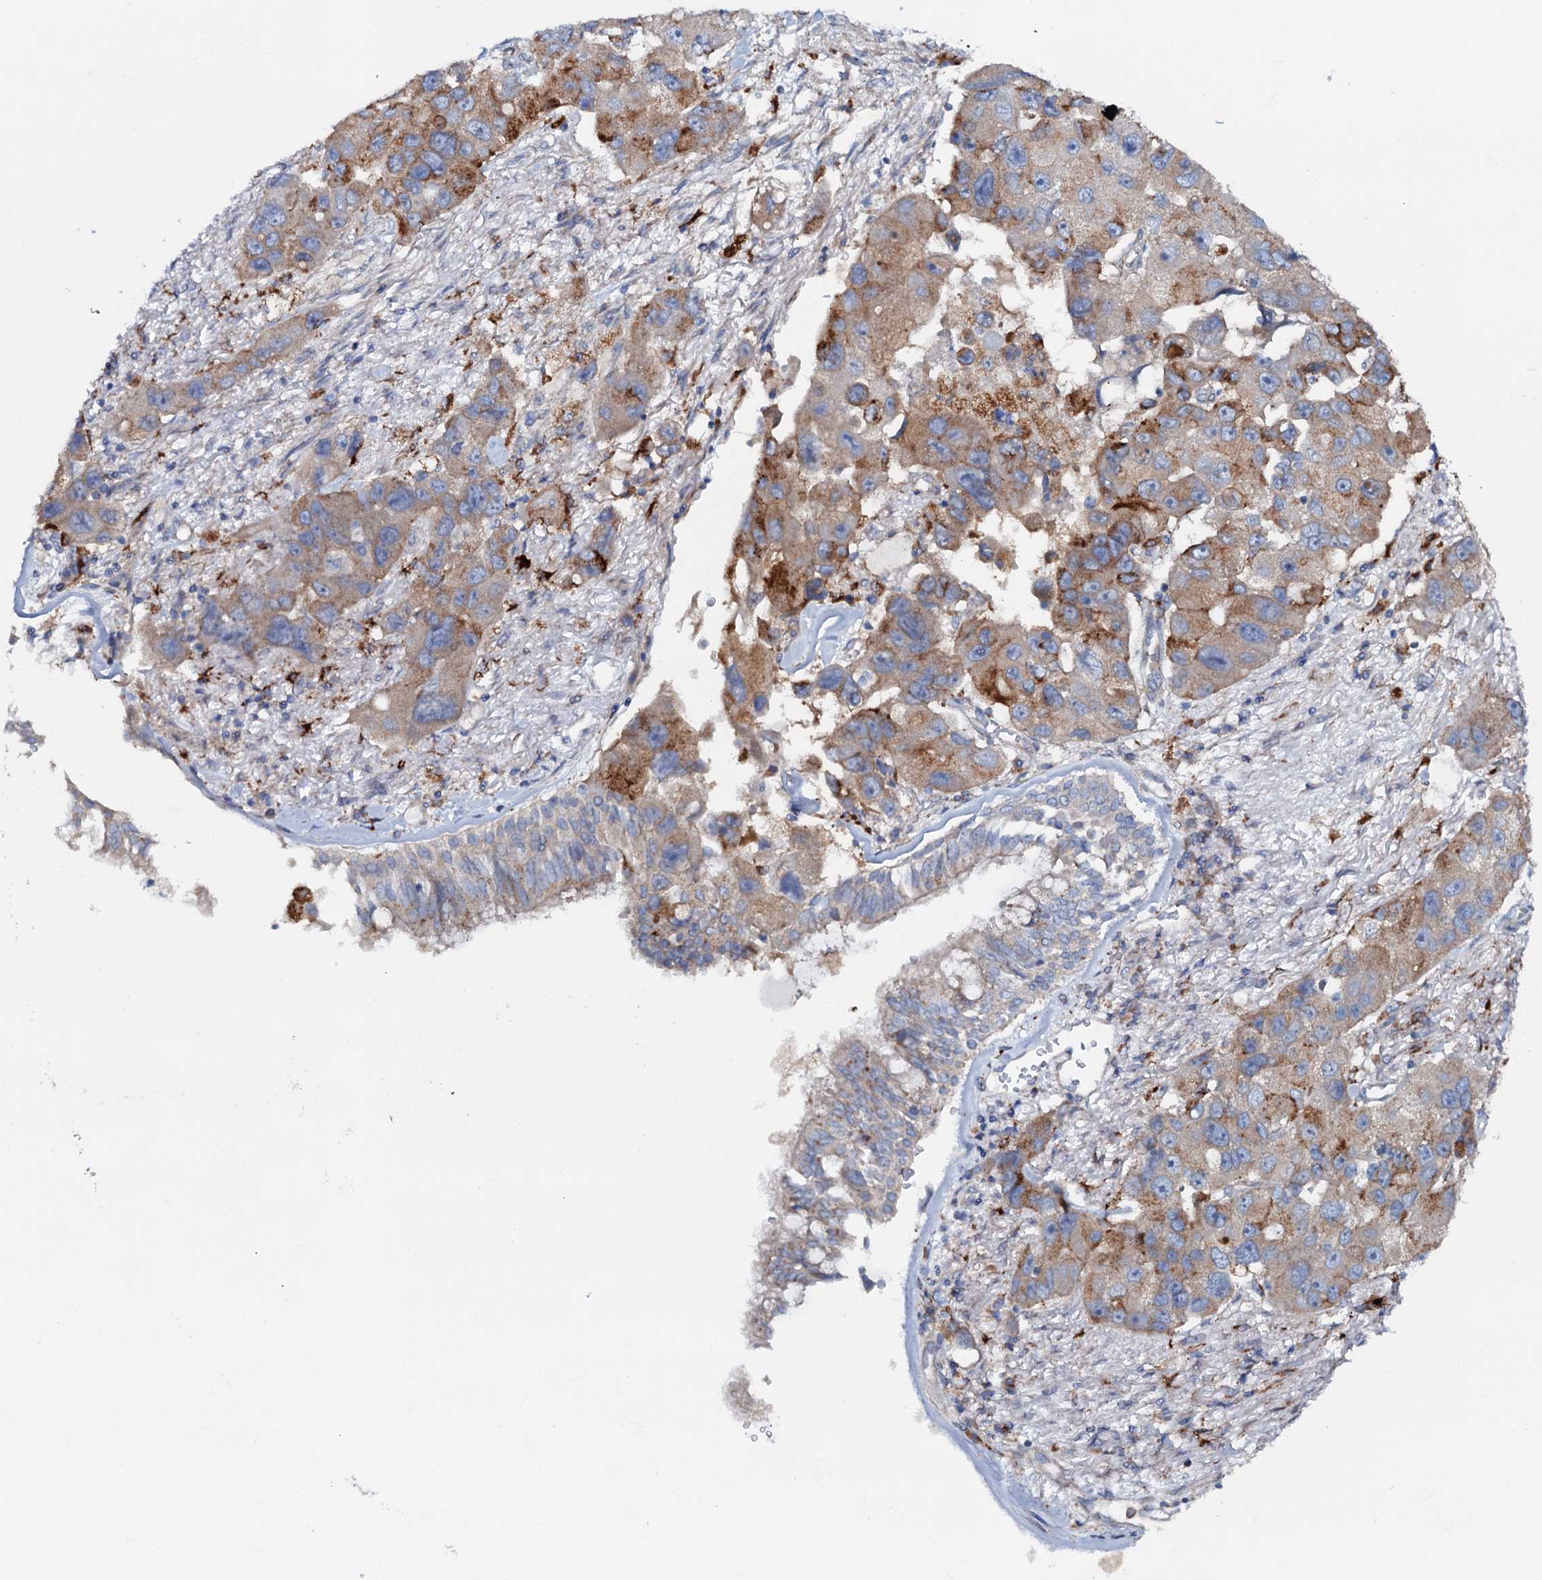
{"staining": {"intensity": "moderate", "quantity": "25%-75%", "location": "cytoplasmic/membranous"}, "tissue": "lung cancer", "cell_type": "Tumor cells", "image_type": "cancer", "snomed": [{"axis": "morphology", "description": "Adenocarcinoma, NOS"}, {"axis": "topography", "description": "Lung"}], "caption": "Immunohistochemistry staining of lung adenocarcinoma, which displays medium levels of moderate cytoplasmic/membranous staining in about 25%-75% of tumor cells indicating moderate cytoplasmic/membranous protein positivity. The staining was performed using DAB (brown) for protein detection and nuclei were counterstained in hematoxylin (blue).", "gene": "P2RX4", "patient": {"sex": "female", "age": 54}}